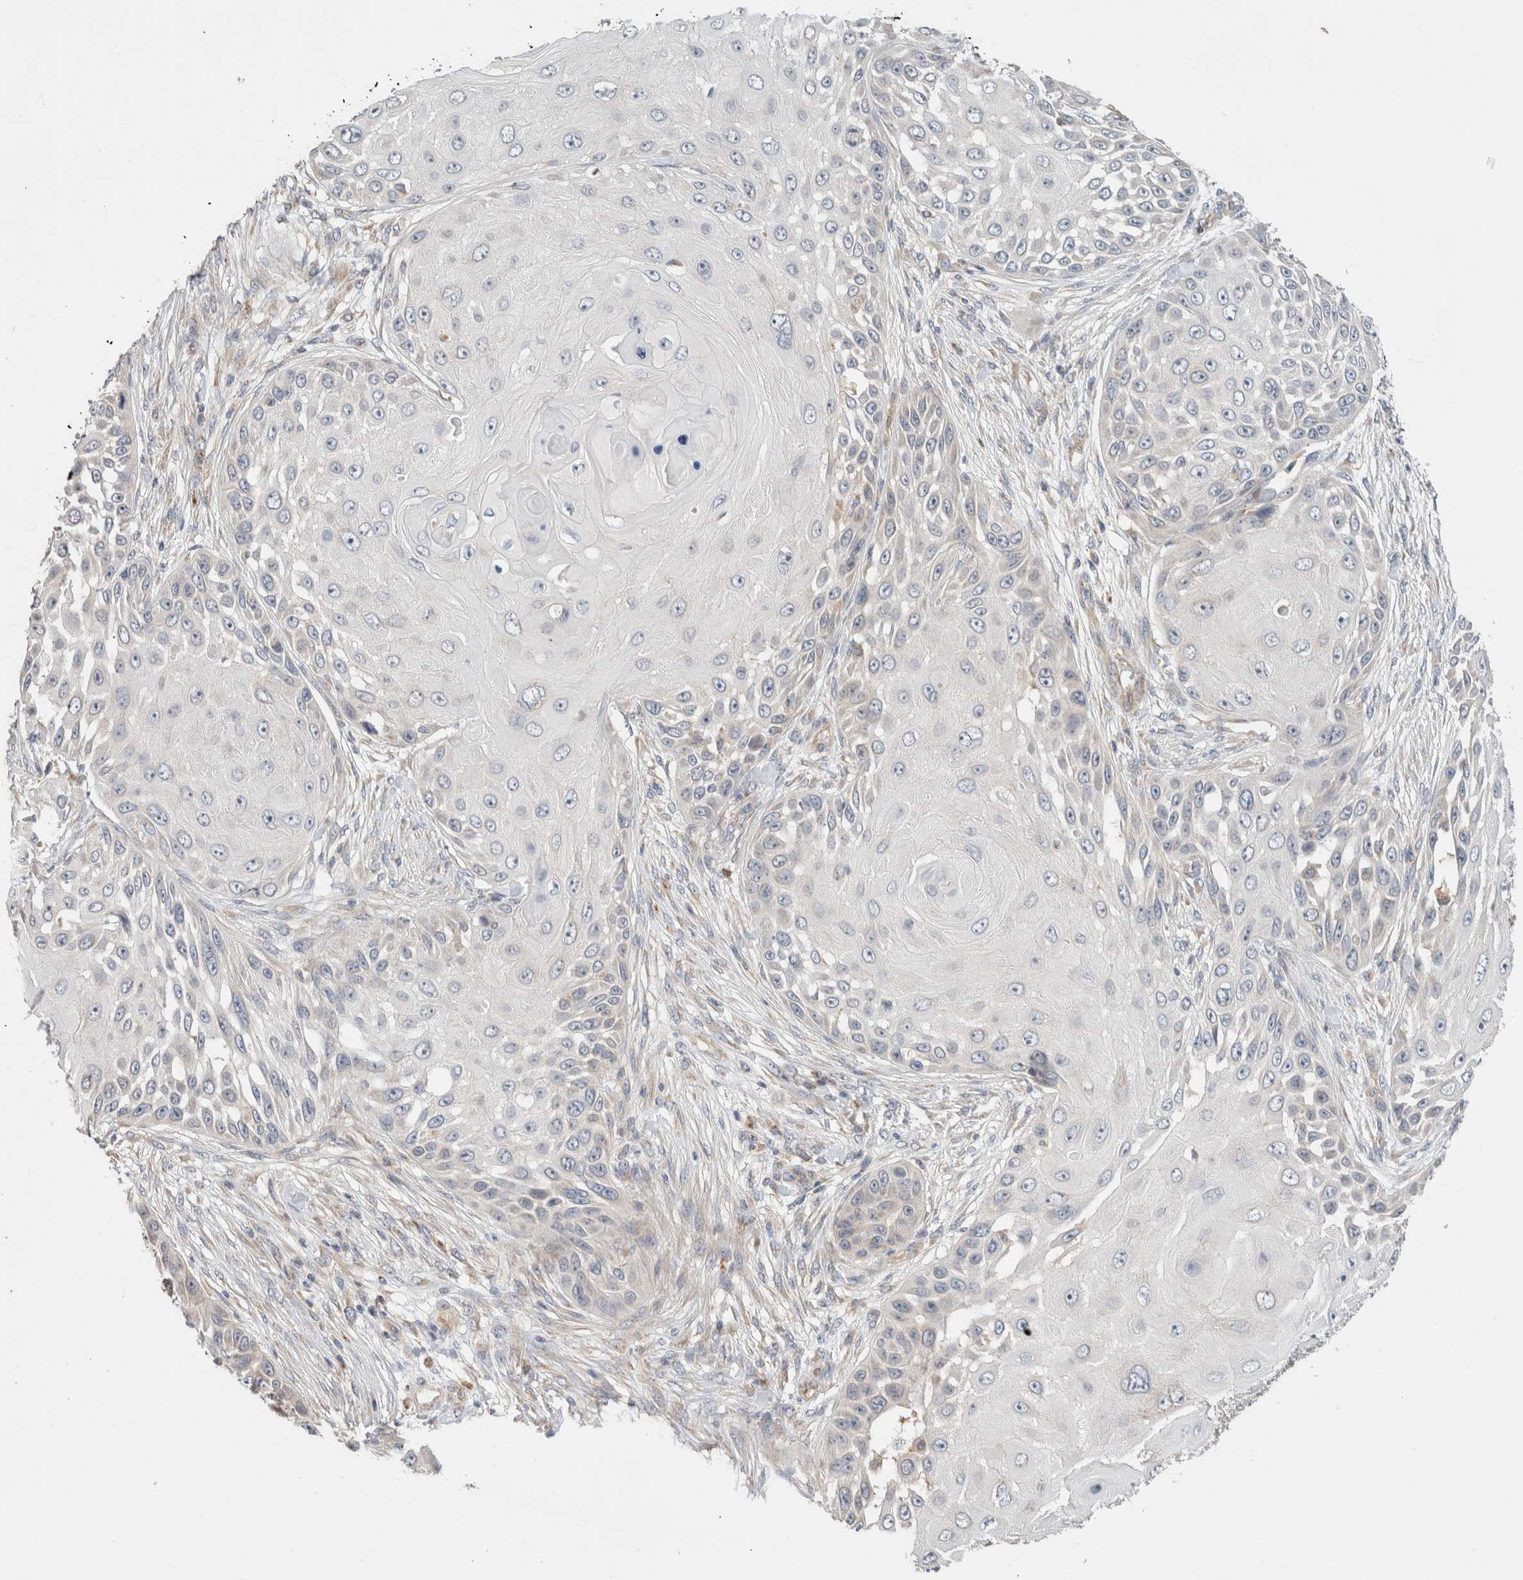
{"staining": {"intensity": "negative", "quantity": "none", "location": "none"}, "tissue": "skin cancer", "cell_type": "Tumor cells", "image_type": "cancer", "snomed": [{"axis": "morphology", "description": "Squamous cell carcinoma, NOS"}, {"axis": "topography", "description": "Skin"}], "caption": "An immunohistochemistry (IHC) photomicrograph of skin squamous cell carcinoma is shown. There is no staining in tumor cells of skin squamous cell carcinoma.", "gene": "CA13", "patient": {"sex": "female", "age": 44}}